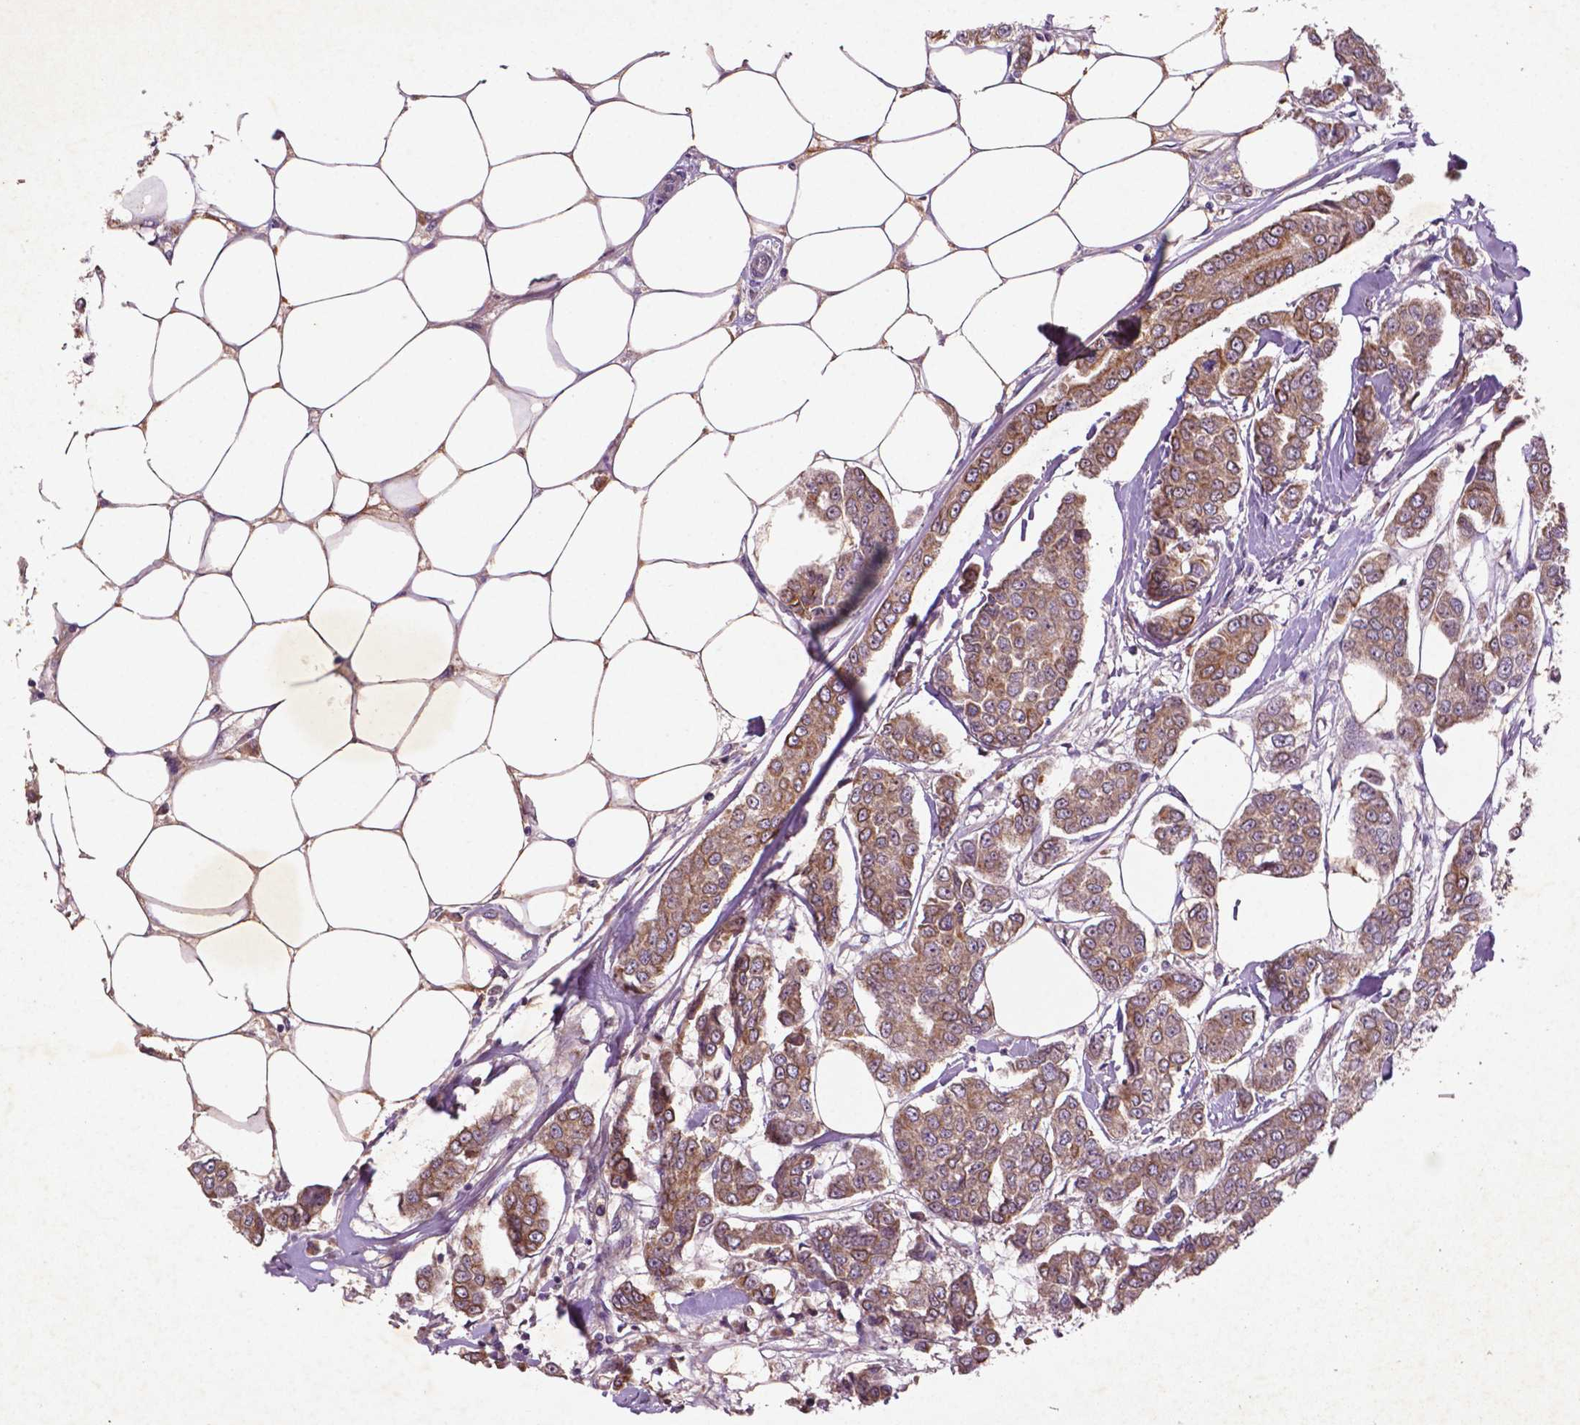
{"staining": {"intensity": "moderate", "quantity": ">75%", "location": "cytoplasmic/membranous"}, "tissue": "breast cancer", "cell_type": "Tumor cells", "image_type": "cancer", "snomed": [{"axis": "morphology", "description": "Duct carcinoma"}, {"axis": "topography", "description": "Breast"}], "caption": "There is medium levels of moderate cytoplasmic/membranous expression in tumor cells of breast cancer (intraductal carcinoma), as demonstrated by immunohistochemical staining (brown color).", "gene": "COQ2", "patient": {"sex": "female", "age": 94}}